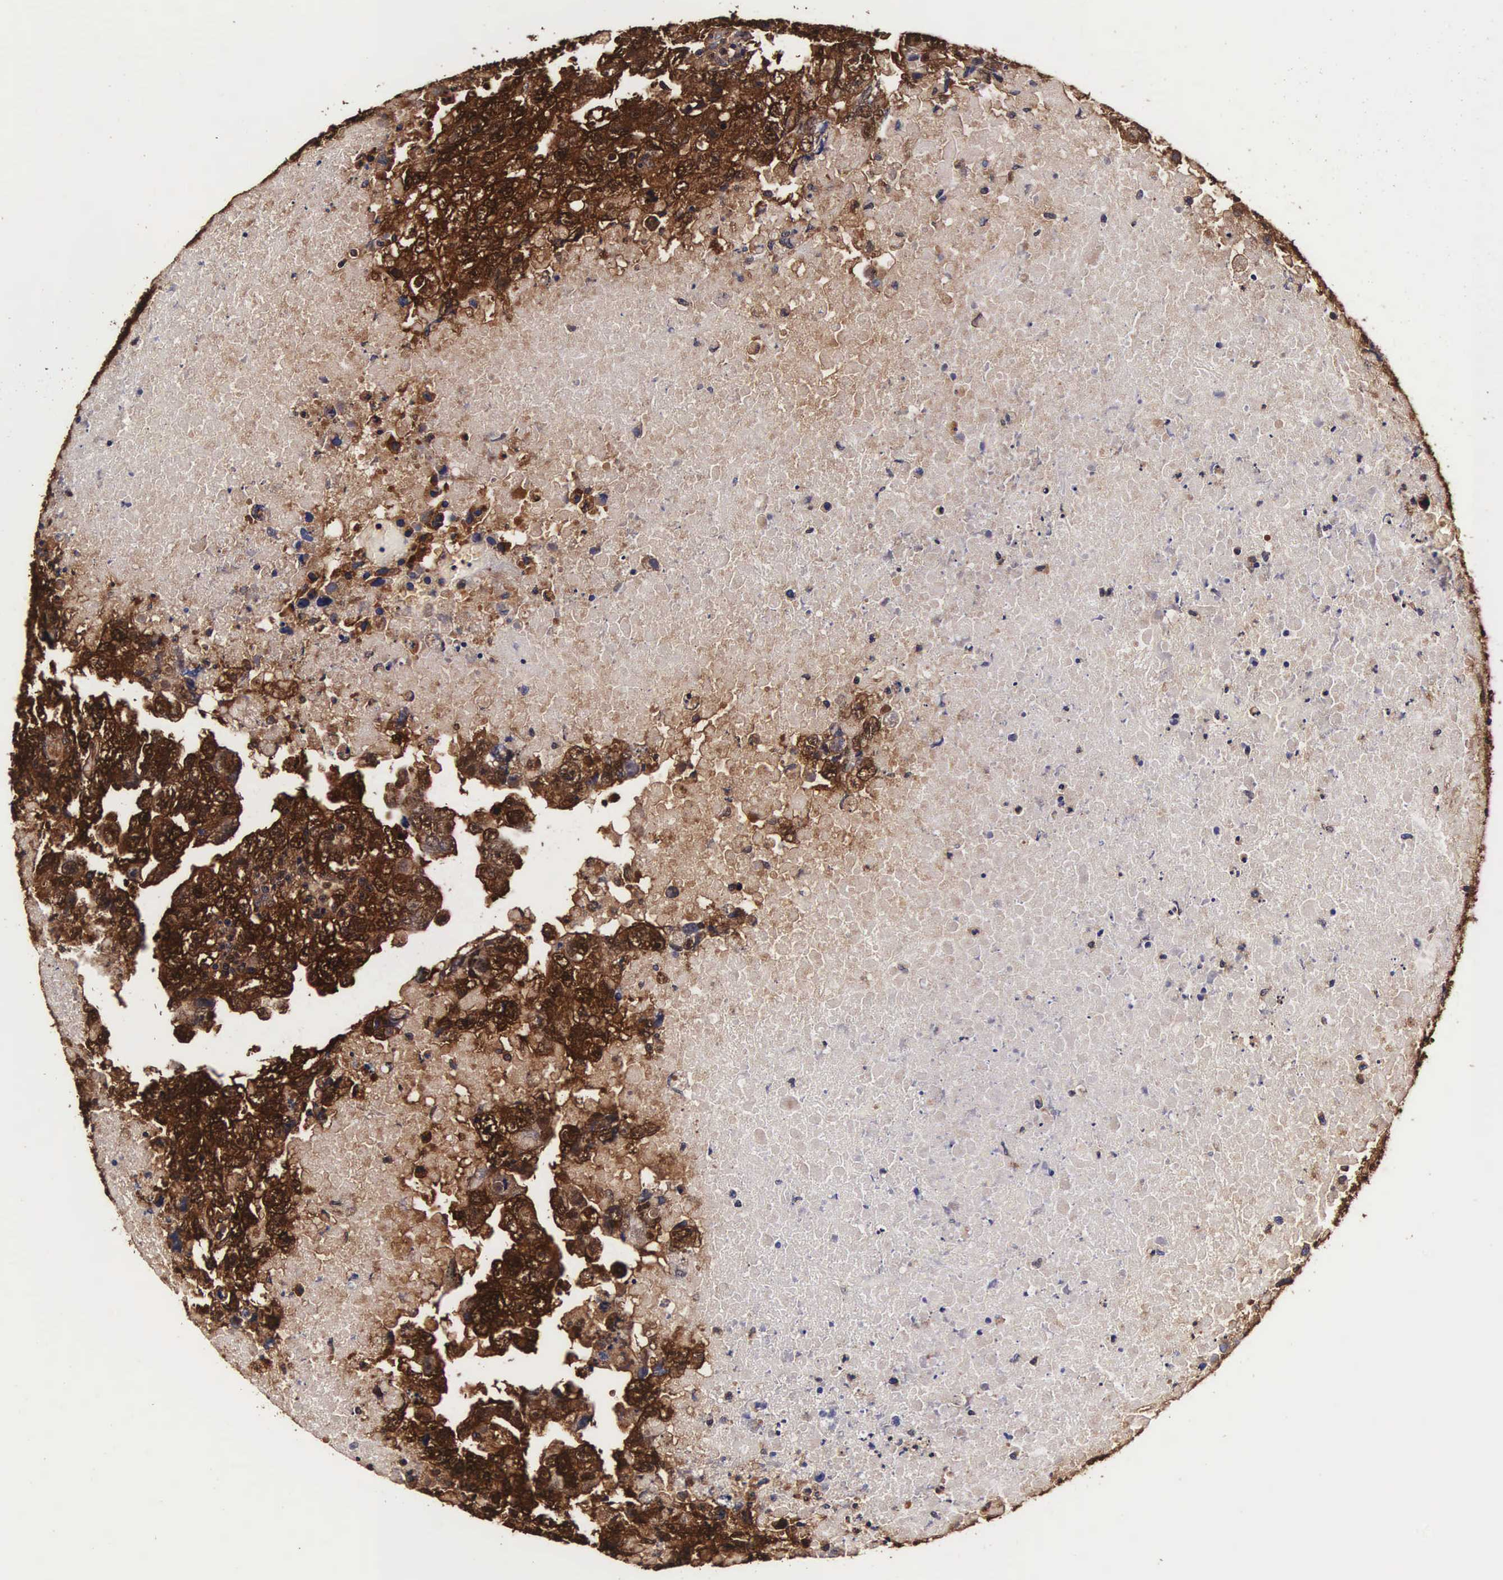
{"staining": {"intensity": "strong", "quantity": ">75%", "location": "cytoplasmic/membranous,nuclear"}, "tissue": "testis cancer", "cell_type": "Tumor cells", "image_type": "cancer", "snomed": [{"axis": "morphology", "description": "Carcinoma, Embryonal, NOS"}, {"axis": "topography", "description": "Testis"}], "caption": "The micrograph demonstrates staining of embryonal carcinoma (testis), revealing strong cytoplasmic/membranous and nuclear protein positivity (brown color) within tumor cells.", "gene": "TECPR2", "patient": {"sex": "male", "age": 36}}